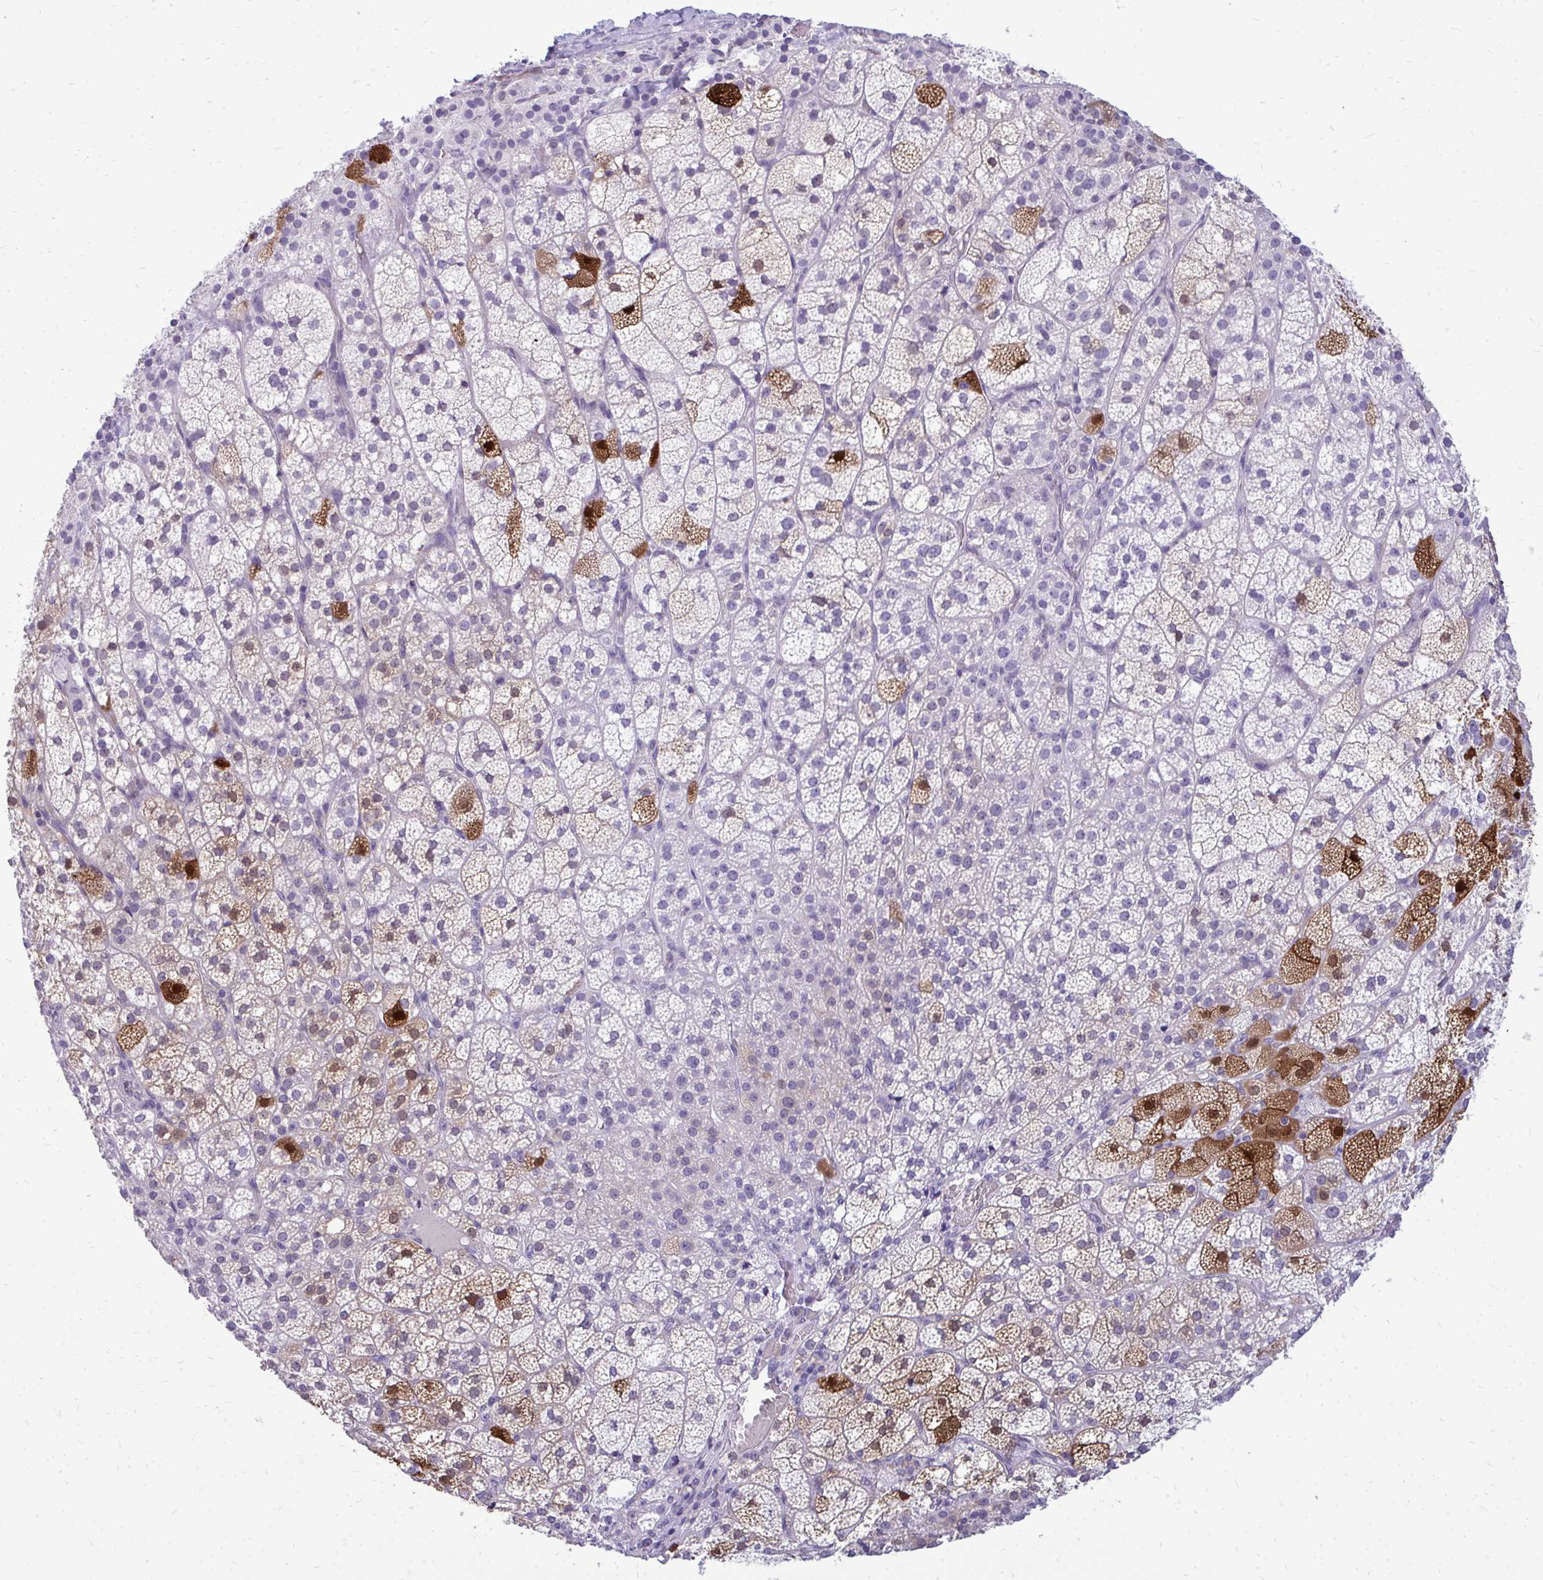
{"staining": {"intensity": "moderate", "quantity": "<25%", "location": "cytoplasmic/membranous,nuclear"}, "tissue": "adrenal gland", "cell_type": "Glandular cells", "image_type": "normal", "snomed": [{"axis": "morphology", "description": "Normal tissue, NOS"}, {"axis": "topography", "description": "Adrenal gland"}], "caption": "Brown immunohistochemical staining in benign adrenal gland exhibits moderate cytoplasmic/membranous,nuclear positivity in approximately <25% of glandular cells. (Stains: DAB in brown, nuclei in blue, Microscopy: brightfield microscopy at high magnification).", "gene": "FABP3", "patient": {"sex": "female", "age": 60}}